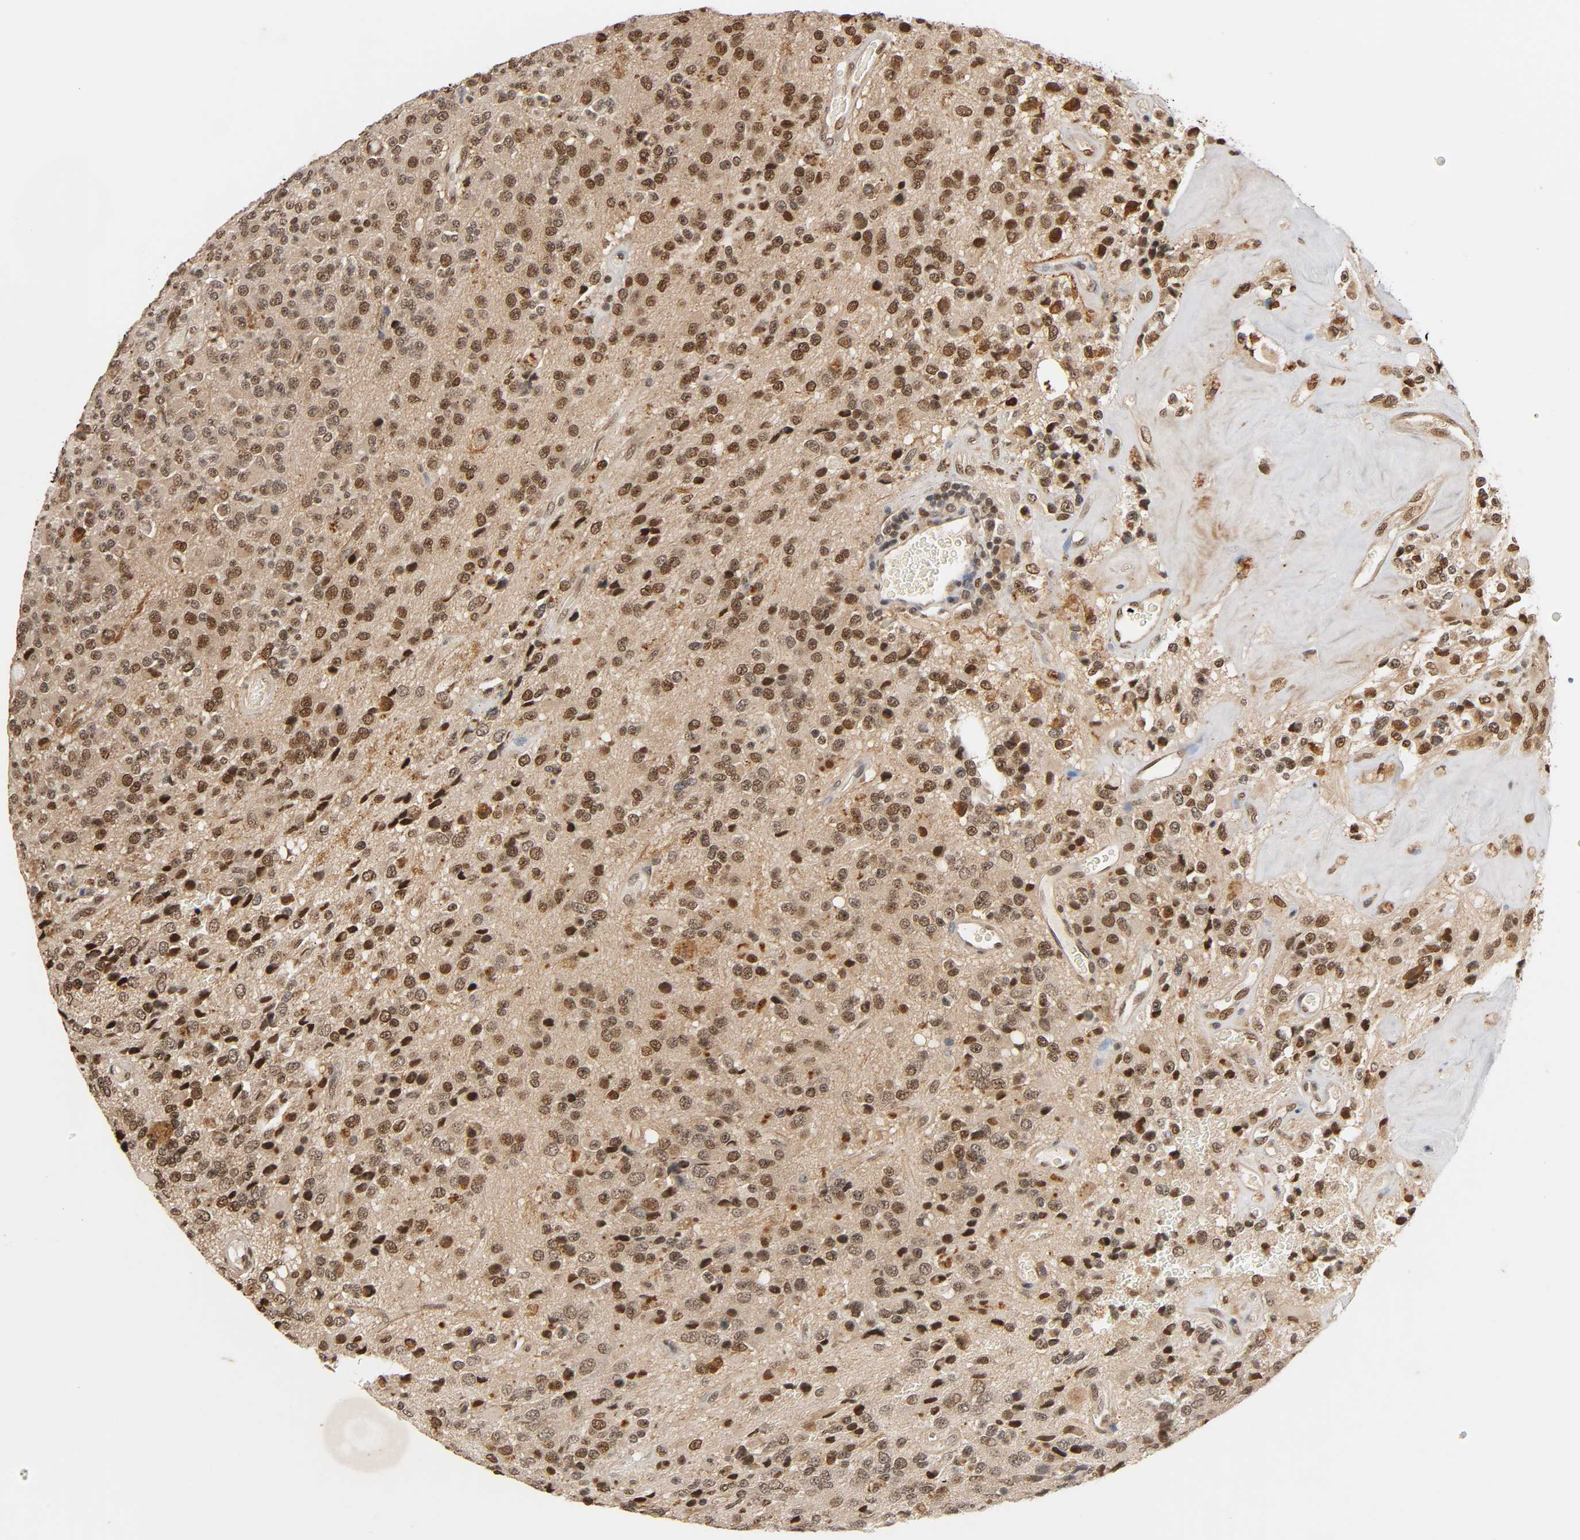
{"staining": {"intensity": "moderate", "quantity": "25%-75%", "location": "nuclear"}, "tissue": "glioma", "cell_type": "Tumor cells", "image_type": "cancer", "snomed": [{"axis": "morphology", "description": "Glioma, malignant, High grade"}, {"axis": "topography", "description": "pancreas cauda"}], "caption": "A photomicrograph of high-grade glioma (malignant) stained for a protein shows moderate nuclear brown staining in tumor cells.", "gene": "UBC", "patient": {"sex": "male", "age": 60}}